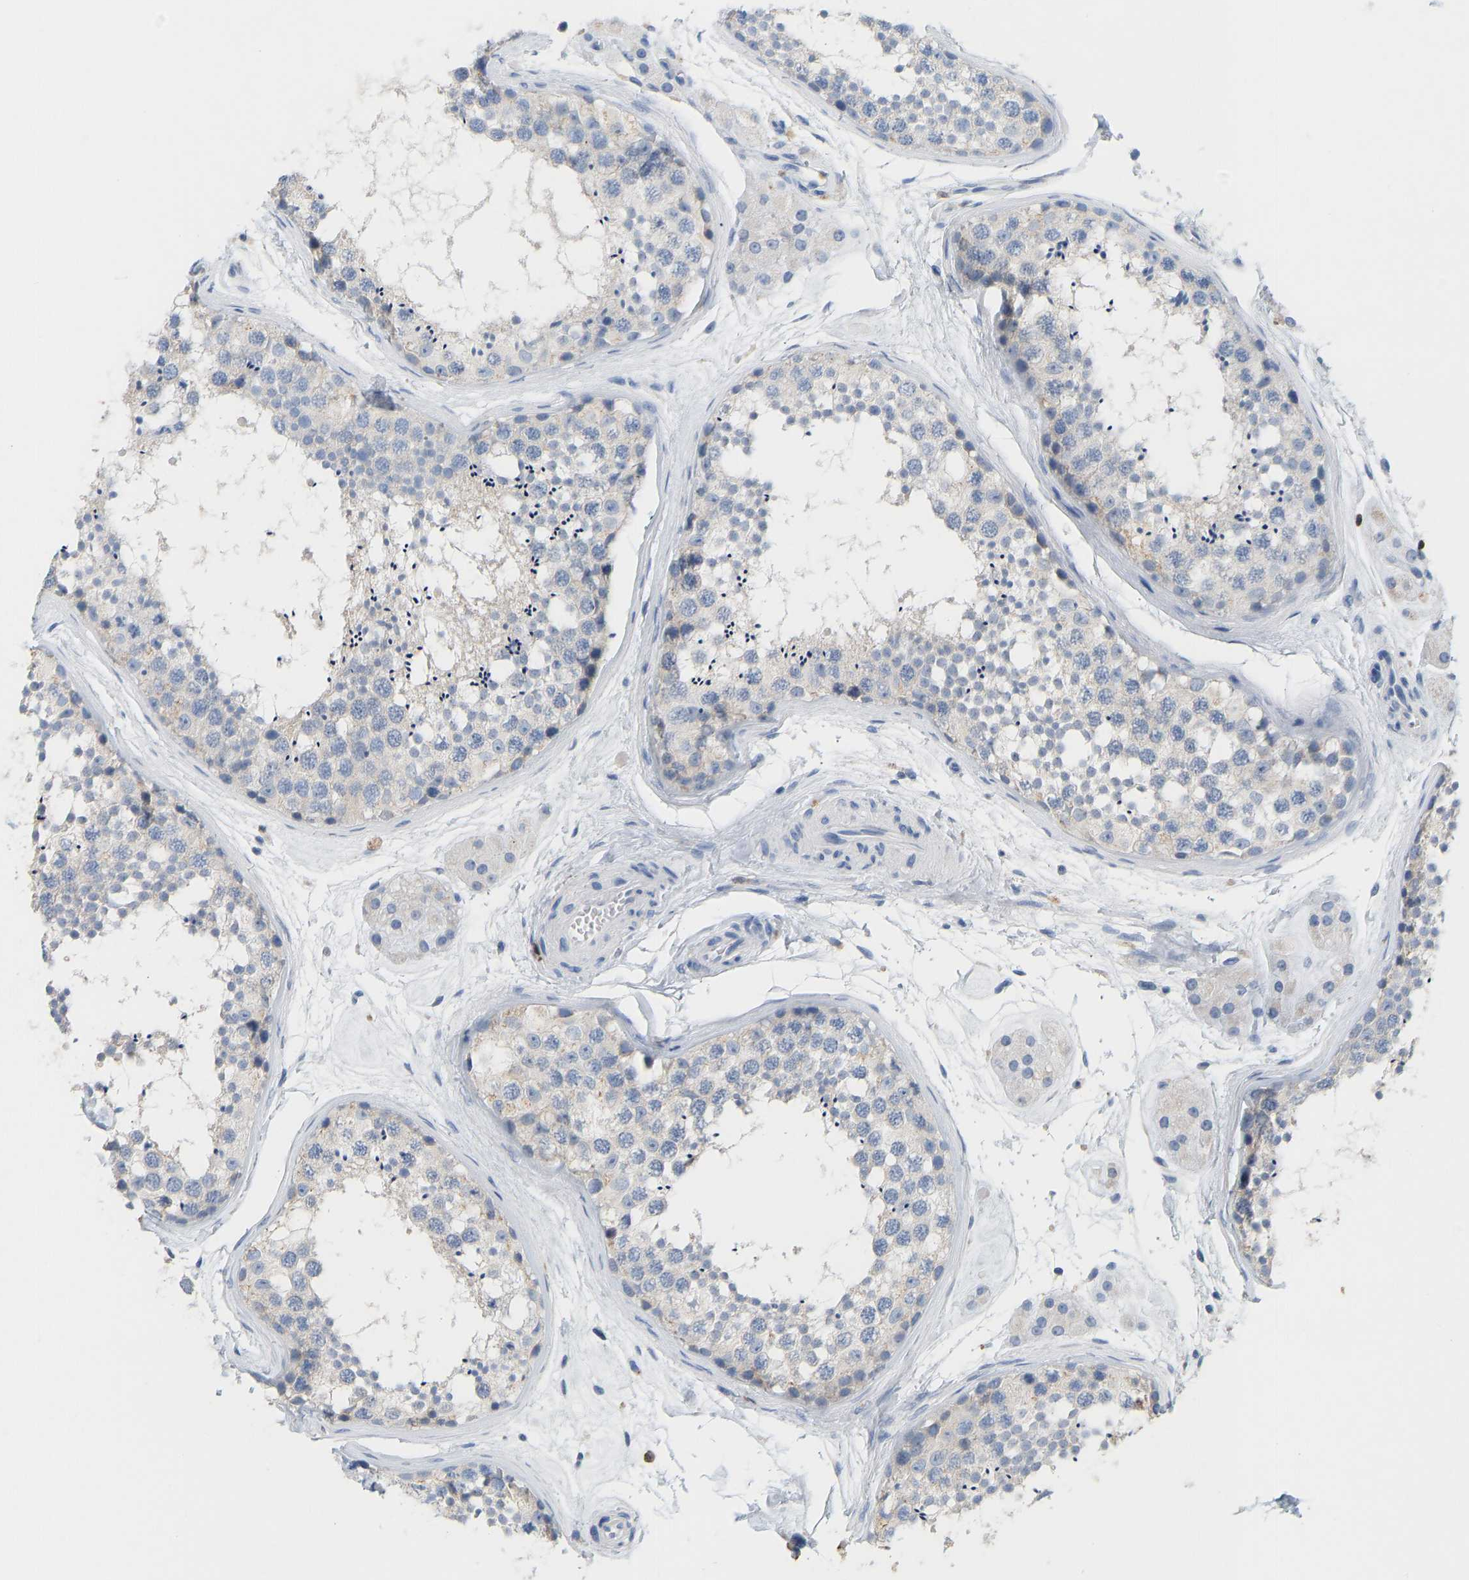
{"staining": {"intensity": "negative", "quantity": "none", "location": "none"}, "tissue": "testis", "cell_type": "Cells in seminiferous ducts", "image_type": "normal", "snomed": [{"axis": "morphology", "description": "Normal tissue, NOS"}, {"axis": "topography", "description": "Testis"}], "caption": "Immunohistochemical staining of unremarkable human testis exhibits no significant positivity in cells in seminiferous ducts.", "gene": "EVL", "patient": {"sex": "male", "age": 56}}